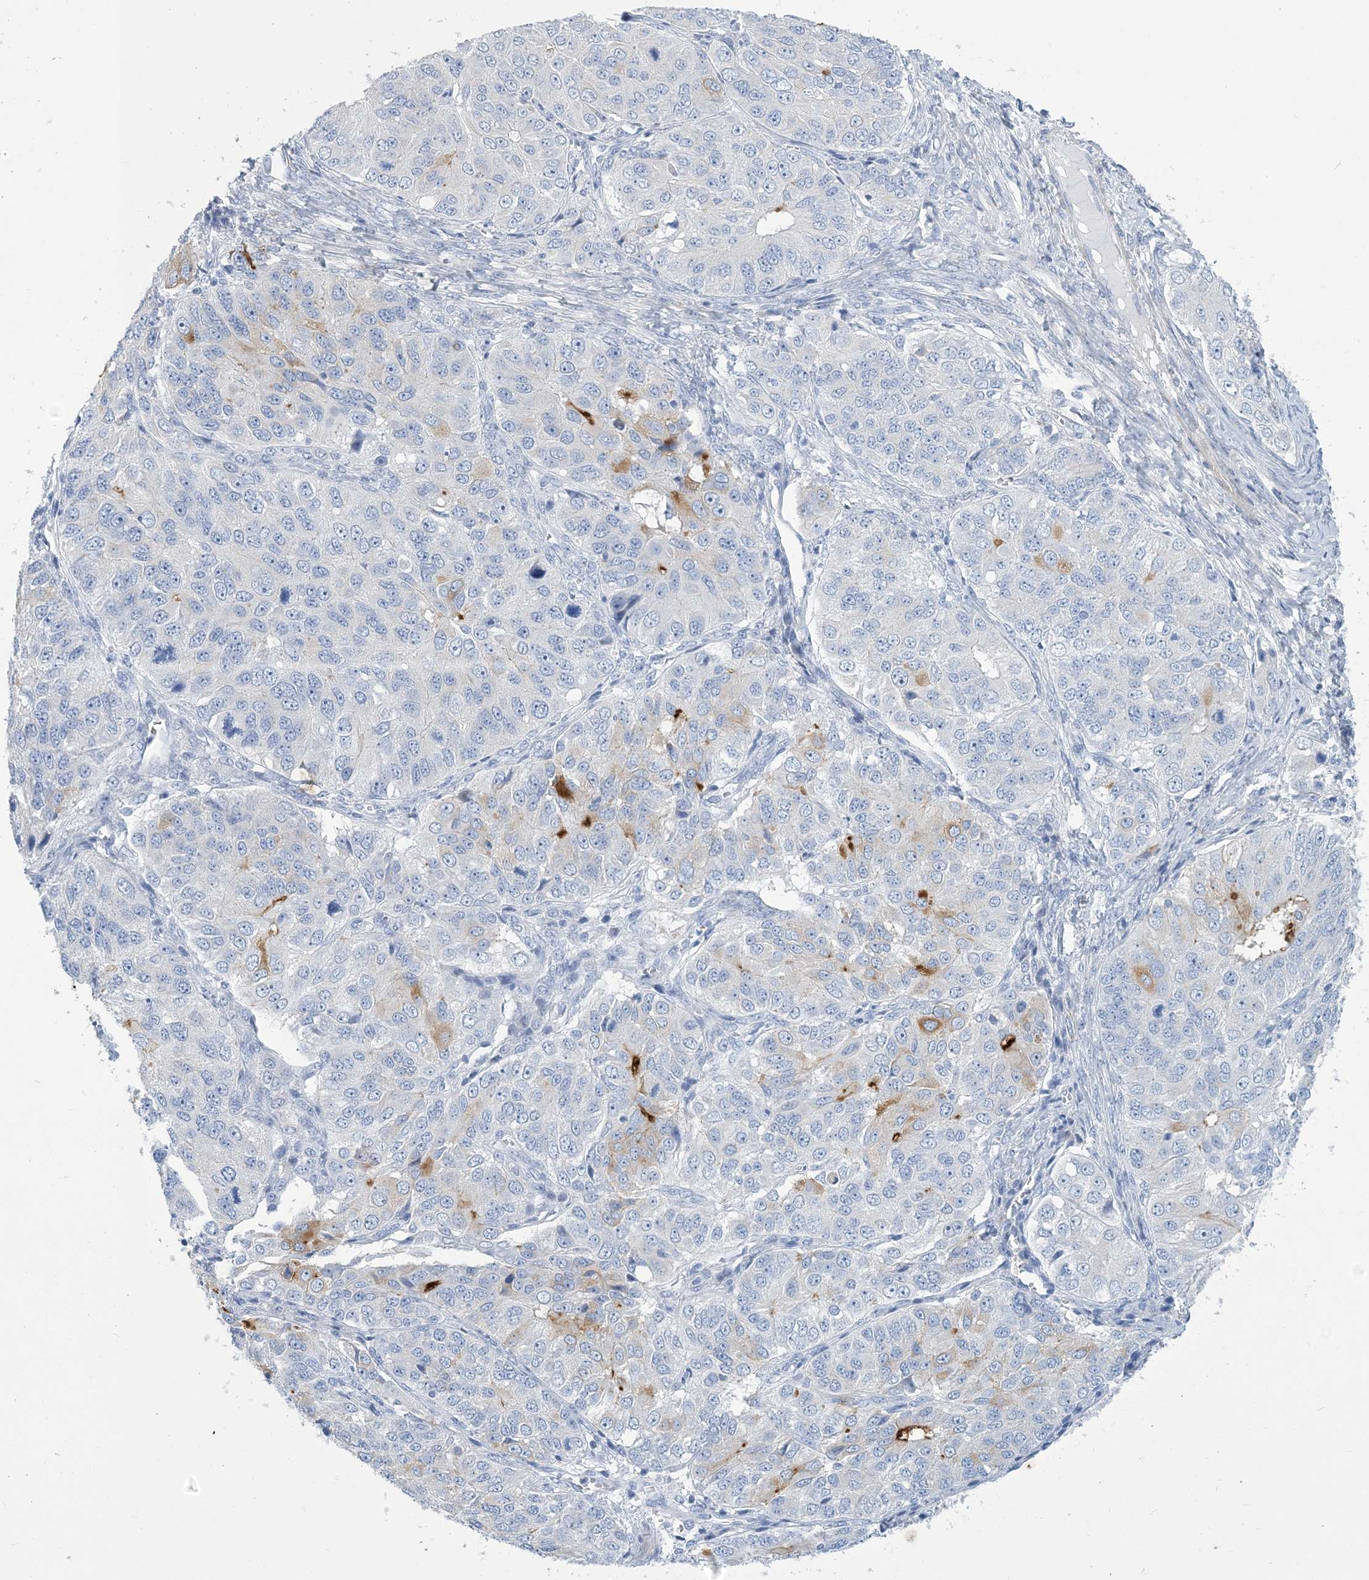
{"staining": {"intensity": "moderate", "quantity": "<25%", "location": "cytoplasmic/membranous"}, "tissue": "ovarian cancer", "cell_type": "Tumor cells", "image_type": "cancer", "snomed": [{"axis": "morphology", "description": "Carcinoma, endometroid"}, {"axis": "topography", "description": "Ovary"}], "caption": "An image of ovarian cancer stained for a protein shows moderate cytoplasmic/membranous brown staining in tumor cells.", "gene": "MOXD1", "patient": {"sex": "female", "age": 51}}